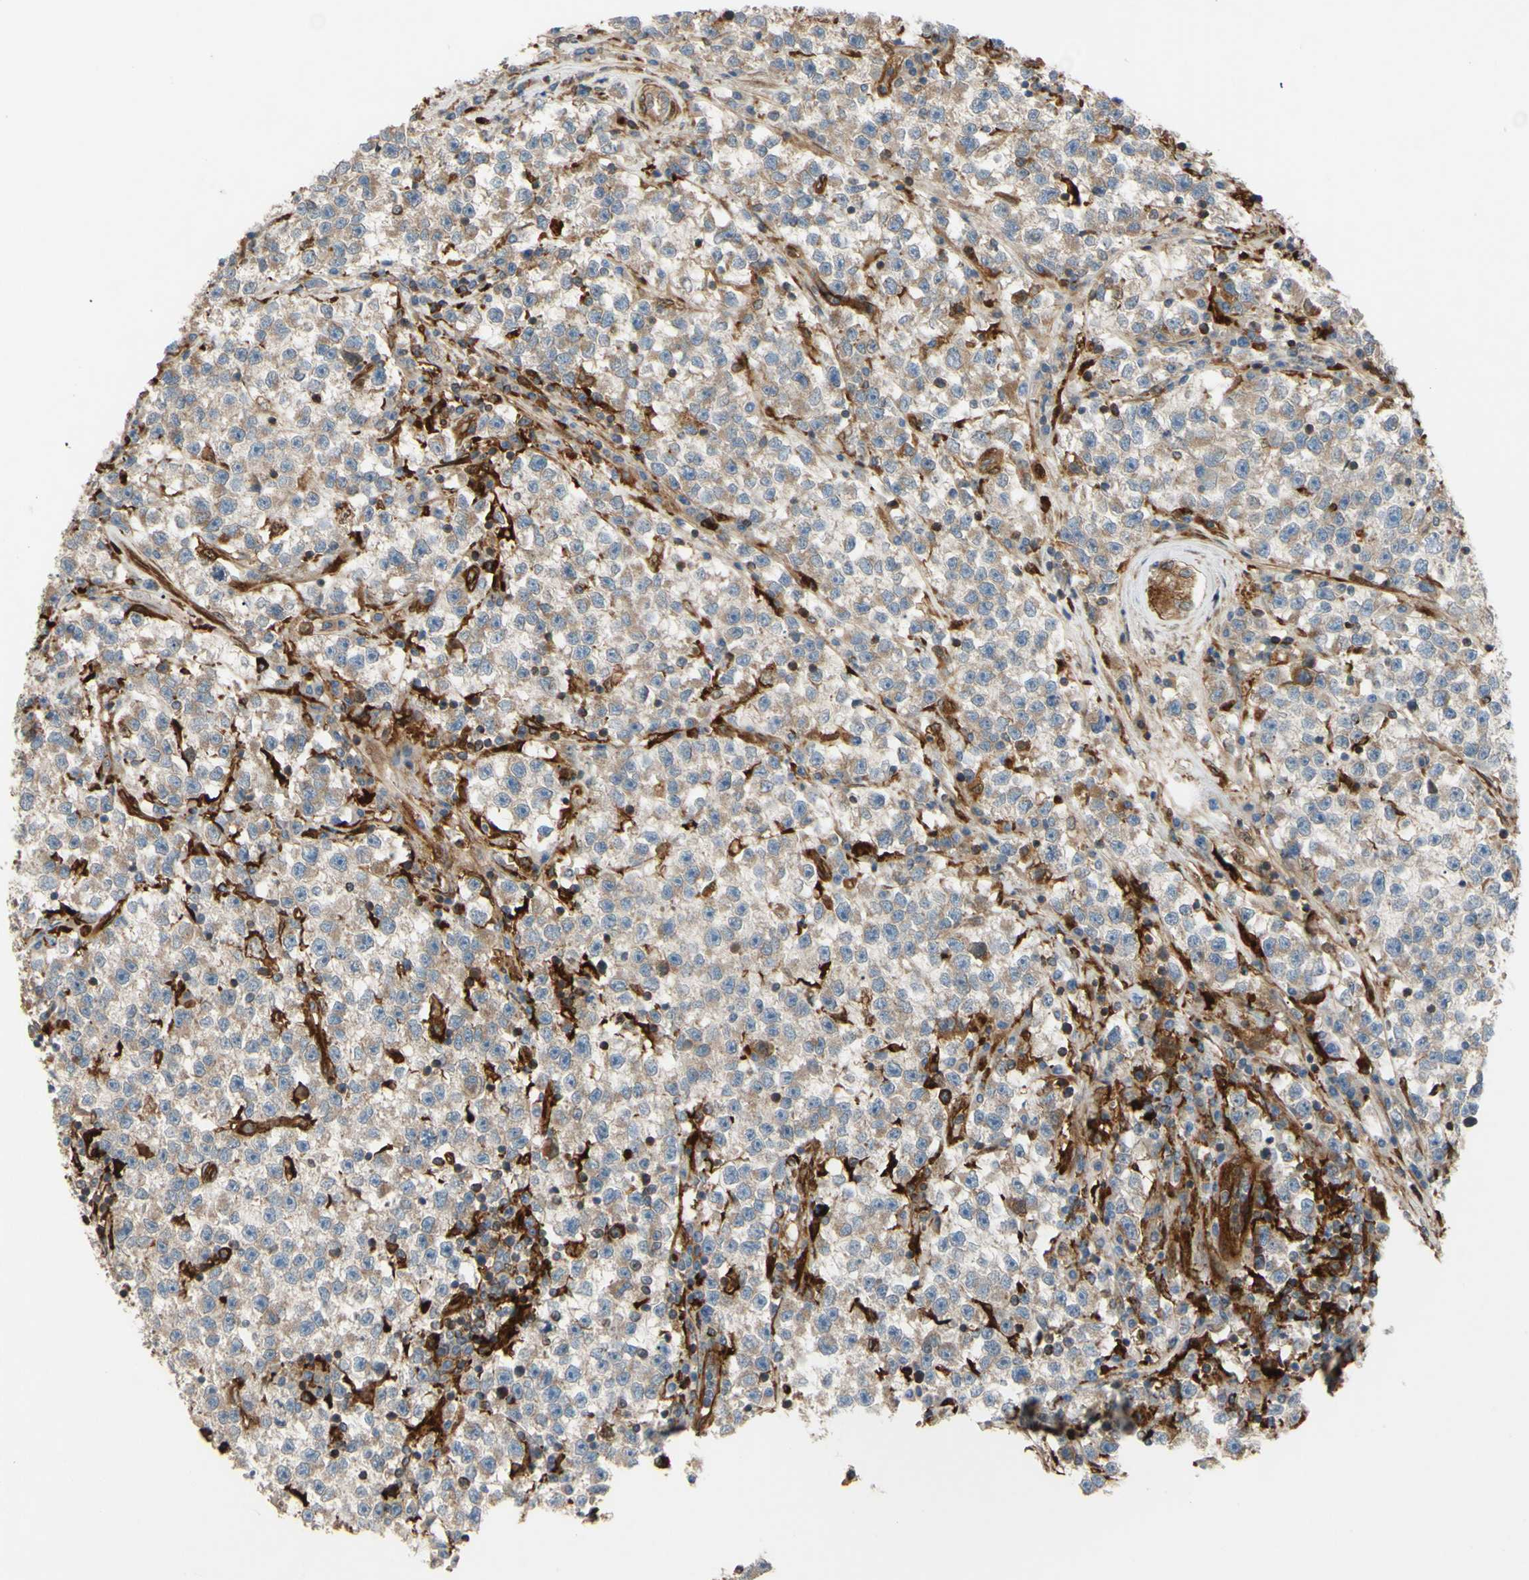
{"staining": {"intensity": "moderate", "quantity": "25%-75%", "location": "cytoplasmic/membranous"}, "tissue": "testis cancer", "cell_type": "Tumor cells", "image_type": "cancer", "snomed": [{"axis": "morphology", "description": "Seminoma, NOS"}, {"axis": "topography", "description": "Testis"}], "caption": "A high-resolution image shows immunohistochemistry staining of testis cancer (seminoma), which shows moderate cytoplasmic/membranous expression in approximately 25%-75% of tumor cells. (DAB (3,3'-diaminobenzidine) IHC, brown staining for protein, blue staining for nuclei).", "gene": "SPTLC1", "patient": {"sex": "male", "age": 22}}